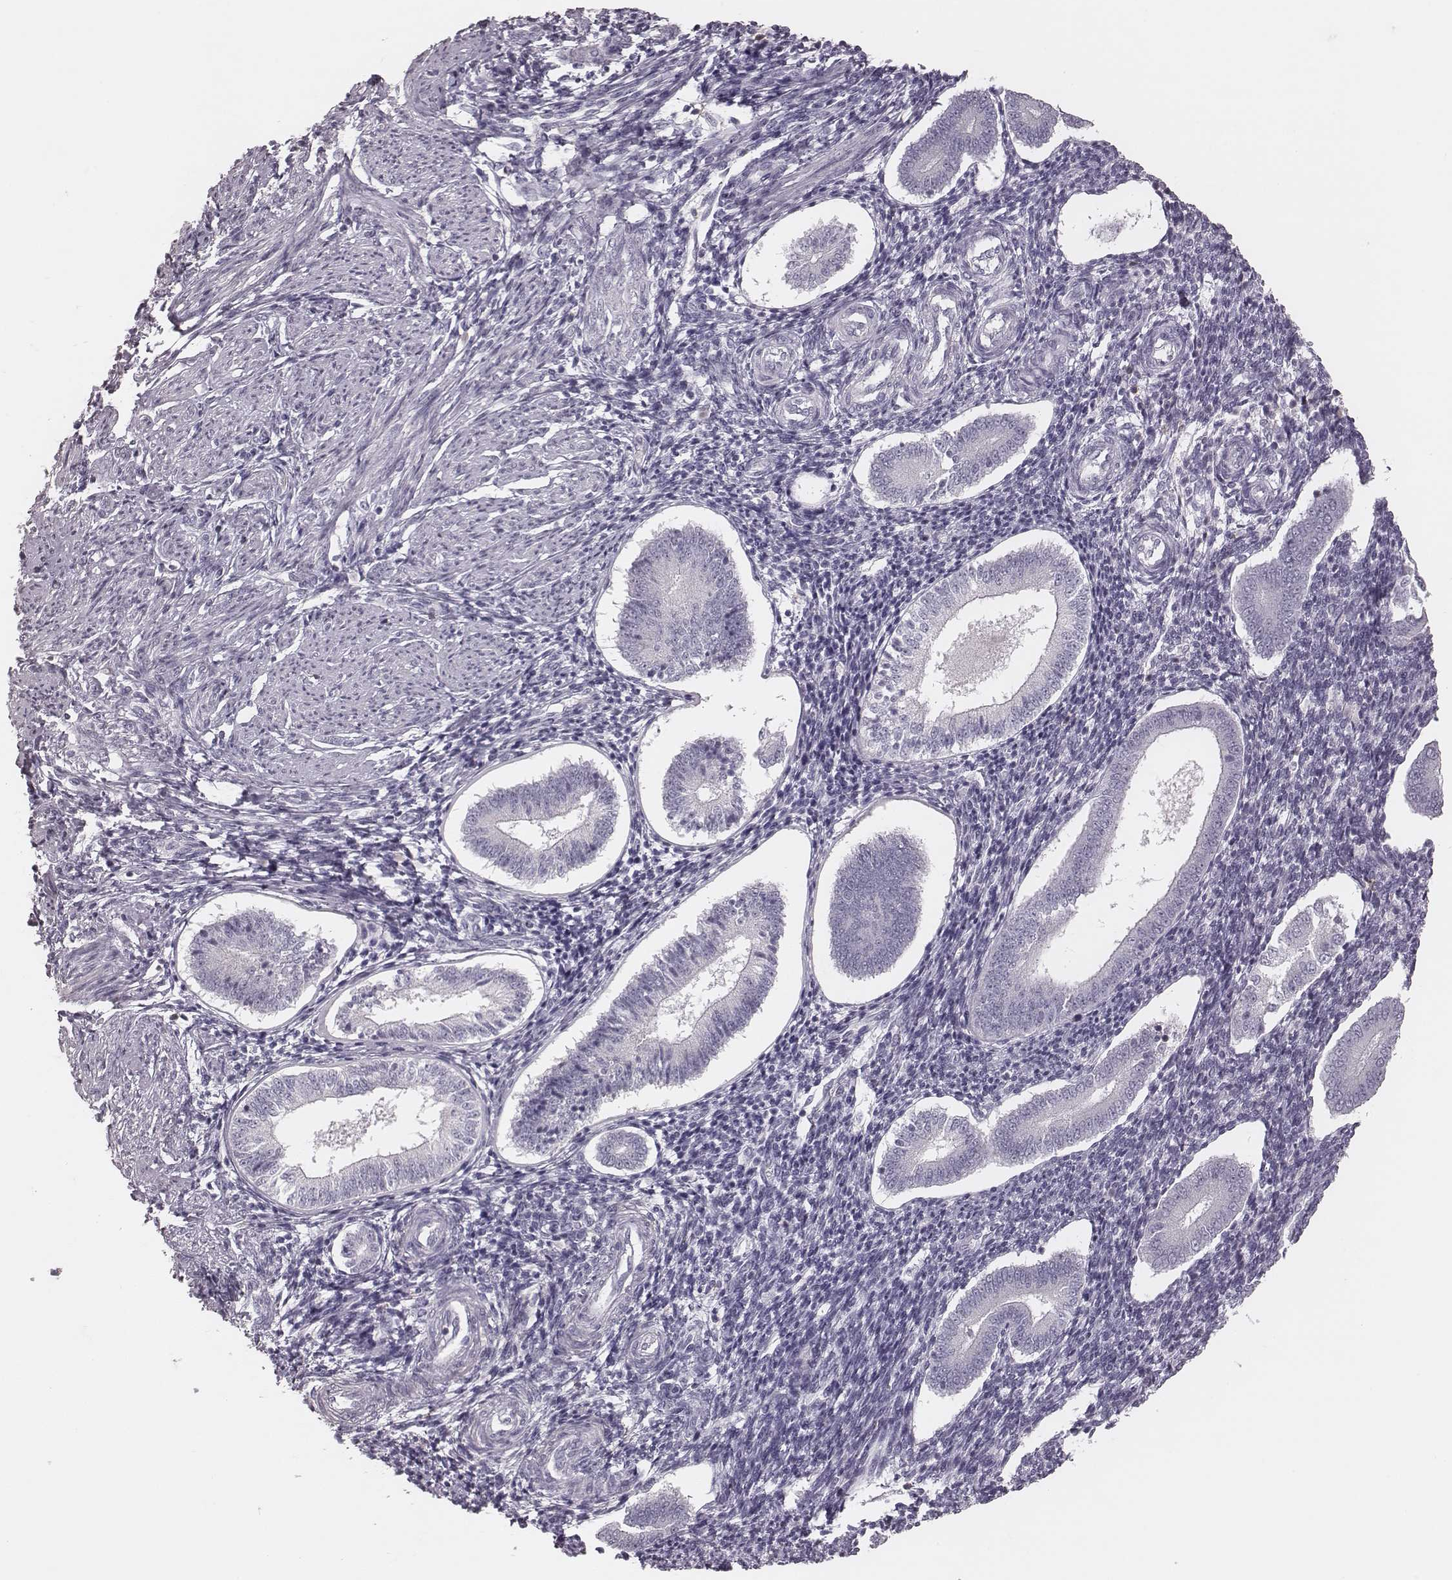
{"staining": {"intensity": "negative", "quantity": "none", "location": "none"}, "tissue": "endometrium", "cell_type": "Cells in endometrial stroma", "image_type": "normal", "snomed": [{"axis": "morphology", "description": "Normal tissue, NOS"}, {"axis": "topography", "description": "Endometrium"}], "caption": "The histopathology image demonstrates no staining of cells in endometrial stroma in normal endometrium.", "gene": "PDCD1", "patient": {"sex": "female", "age": 40}}